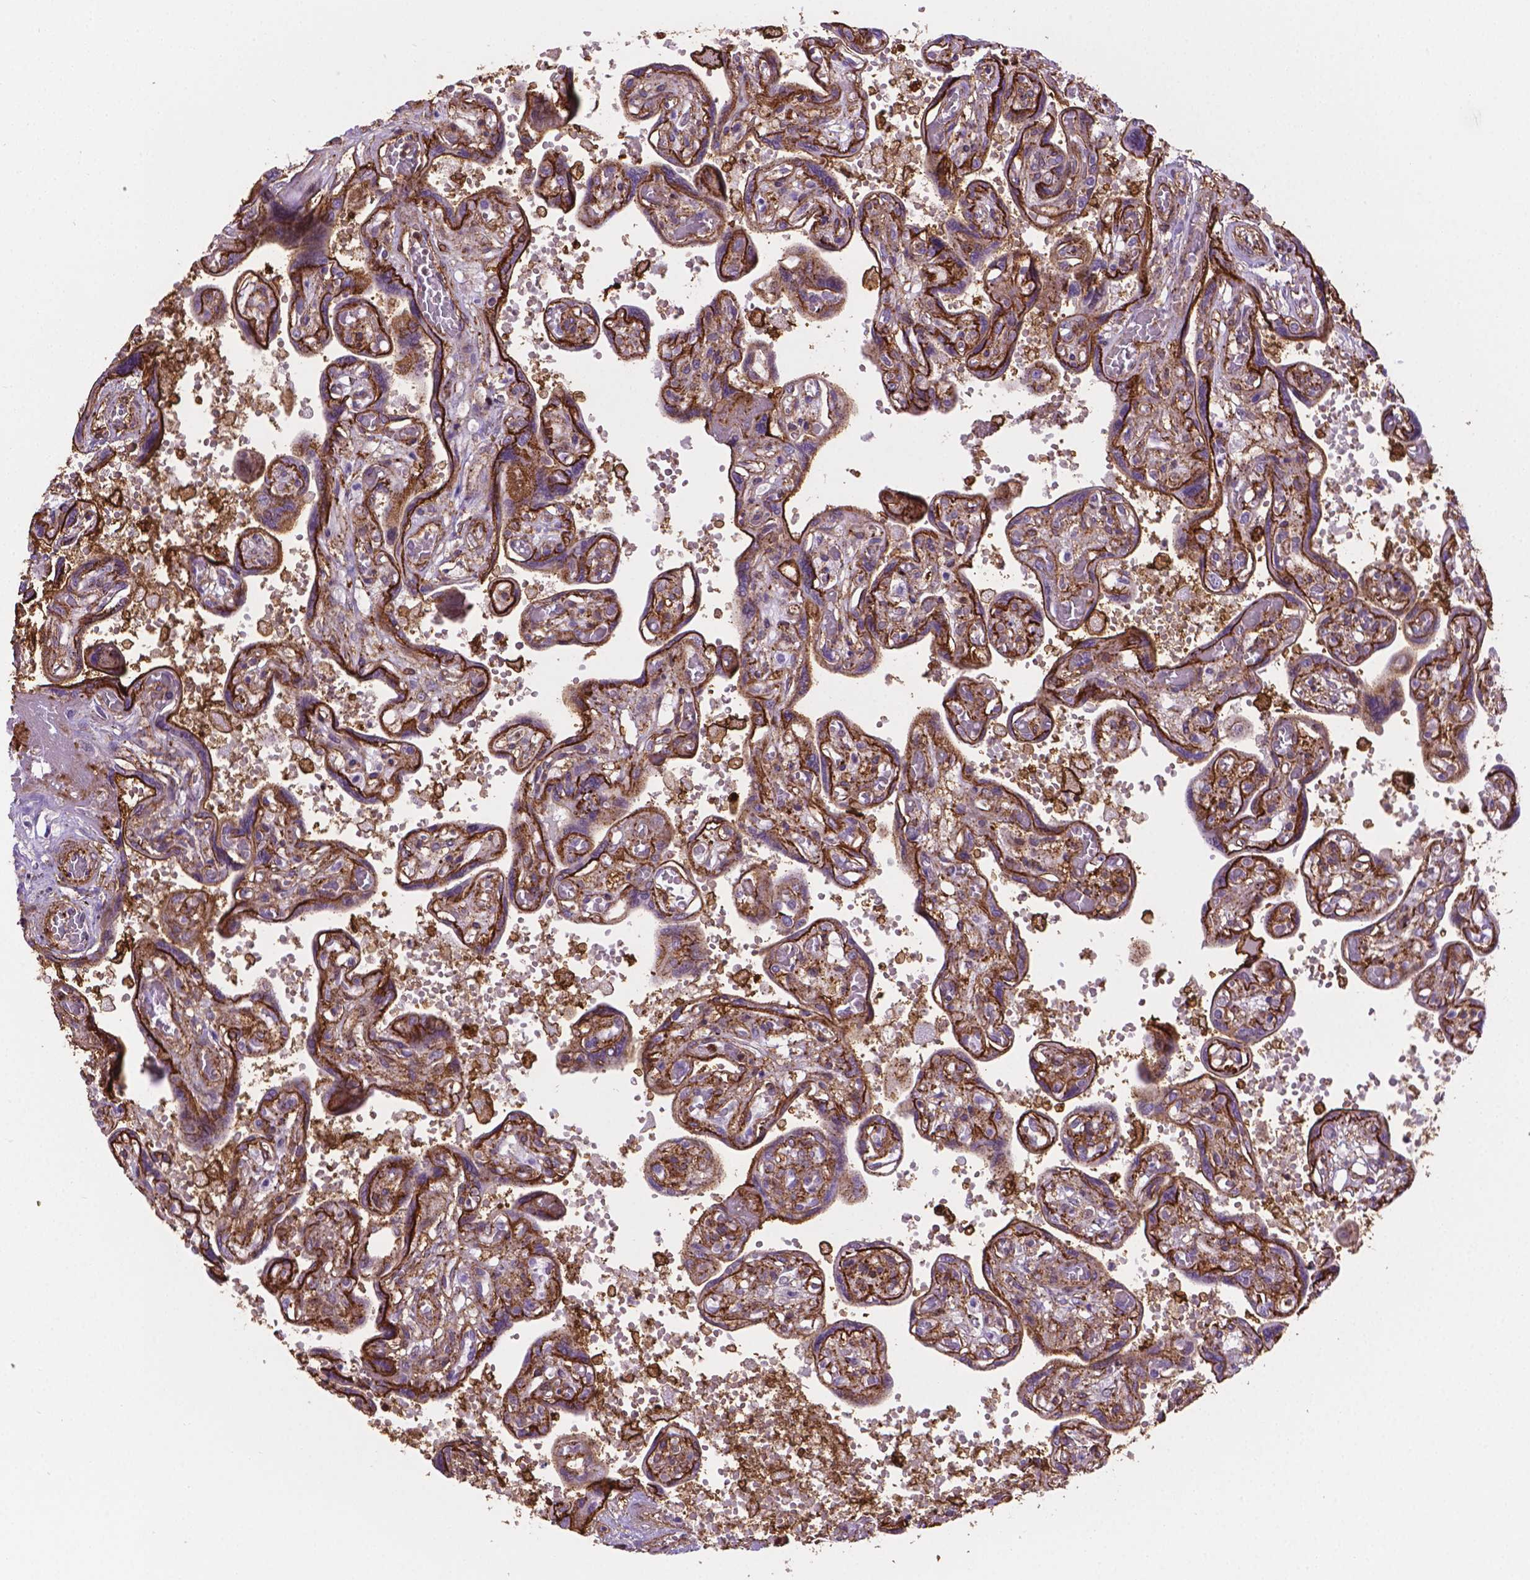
{"staining": {"intensity": "negative", "quantity": "none", "location": "none"}, "tissue": "placenta", "cell_type": "Decidual cells", "image_type": "normal", "snomed": [{"axis": "morphology", "description": "Normal tissue, NOS"}, {"axis": "topography", "description": "Placenta"}], "caption": "DAB immunohistochemical staining of normal human placenta displays no significant staining in decidual cells. (DAB (3,3'-diaminobenzidine) immunohistochemistry, high magnification).", "gene": "ACAD10", "patient": {"sex": "female", "age": 32}}